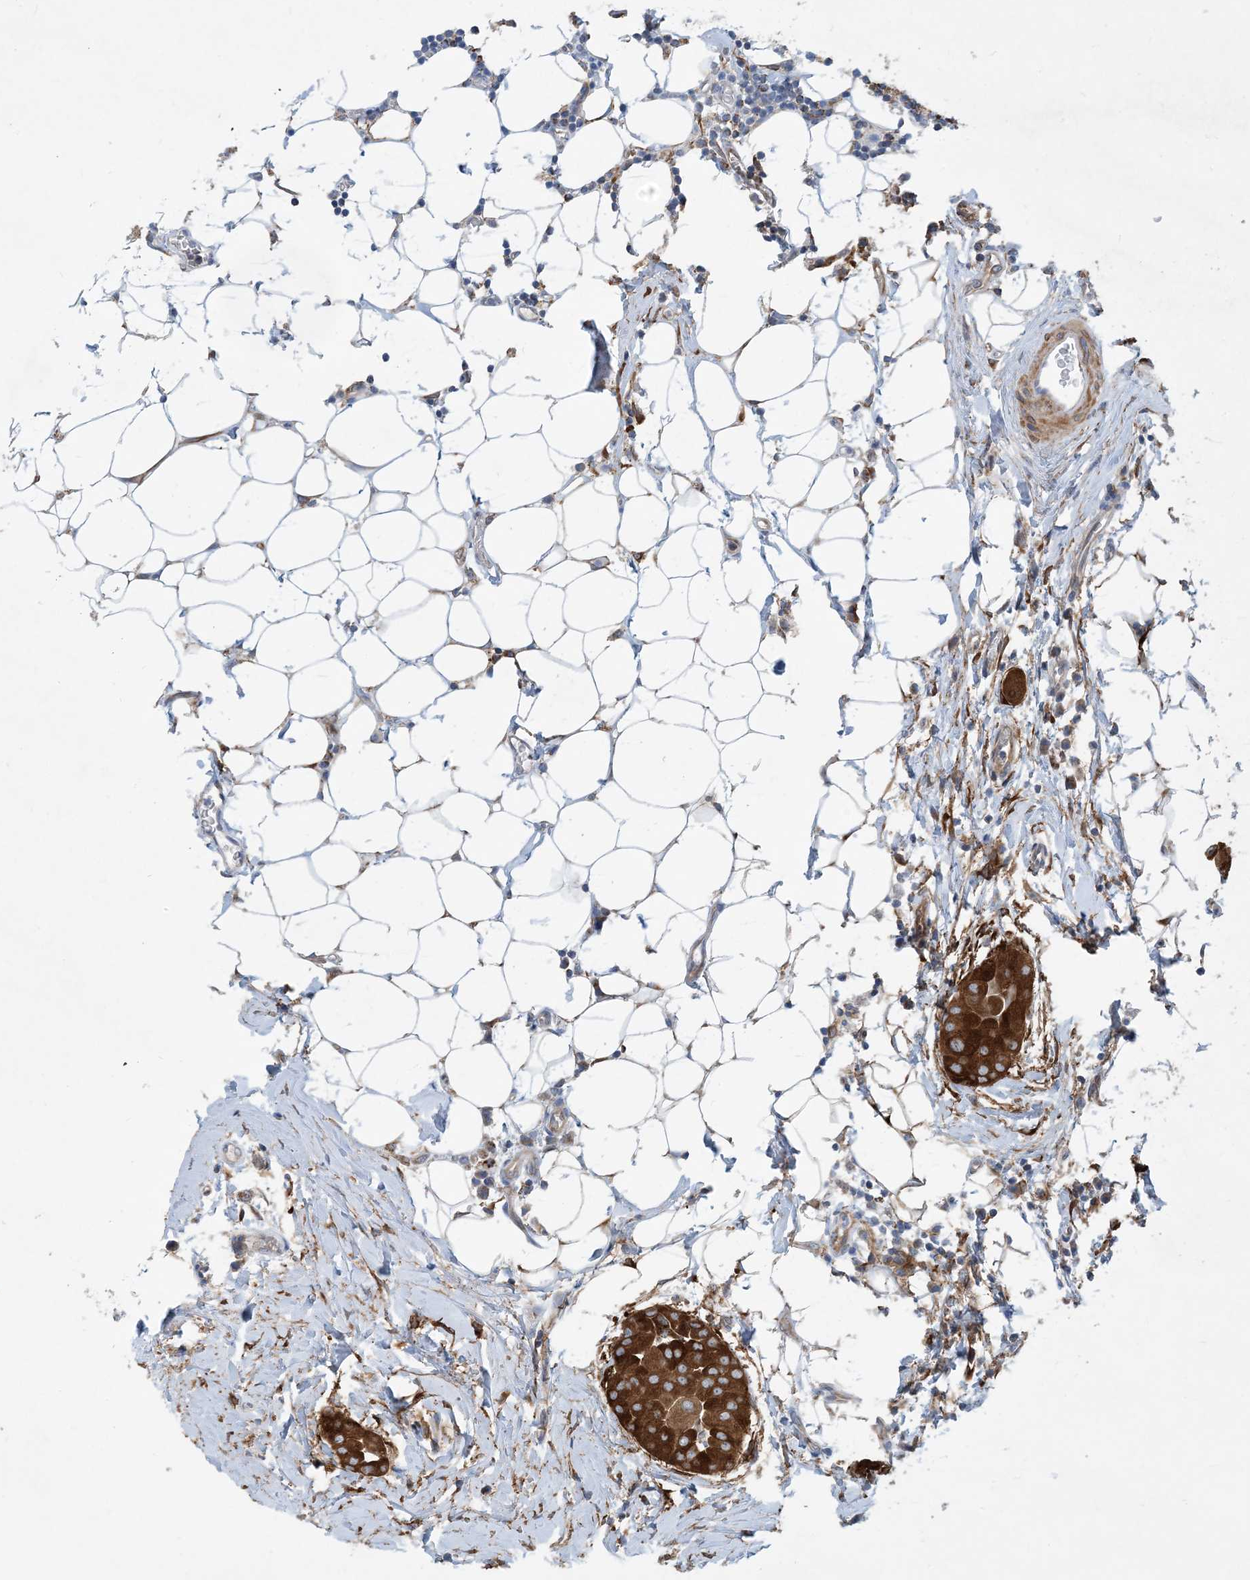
{"staining": {"intensity": "strong", "quantity": ">75%", "location": "cytoplasmic/membranous"}, "tissue": "thyroid cancer", "cell_type": "Tumor cells", "image_type": "cancer", "snomed": [{"axis": "morphology", "description": "Papillary adenocarcinoma, NOS"}, {"axis": "topography", "description": "Thyroid gland"}], "caption": "Immunohistochemistry (DAB (3,3'-diaminobenzidine)) staining of thyroid cancer exhibits strong cytoplasmic/membranous protein staining in about >75% of tumor cells.", "gene": "EIF2A", "patient": {"sex": "male", "age": 33}}